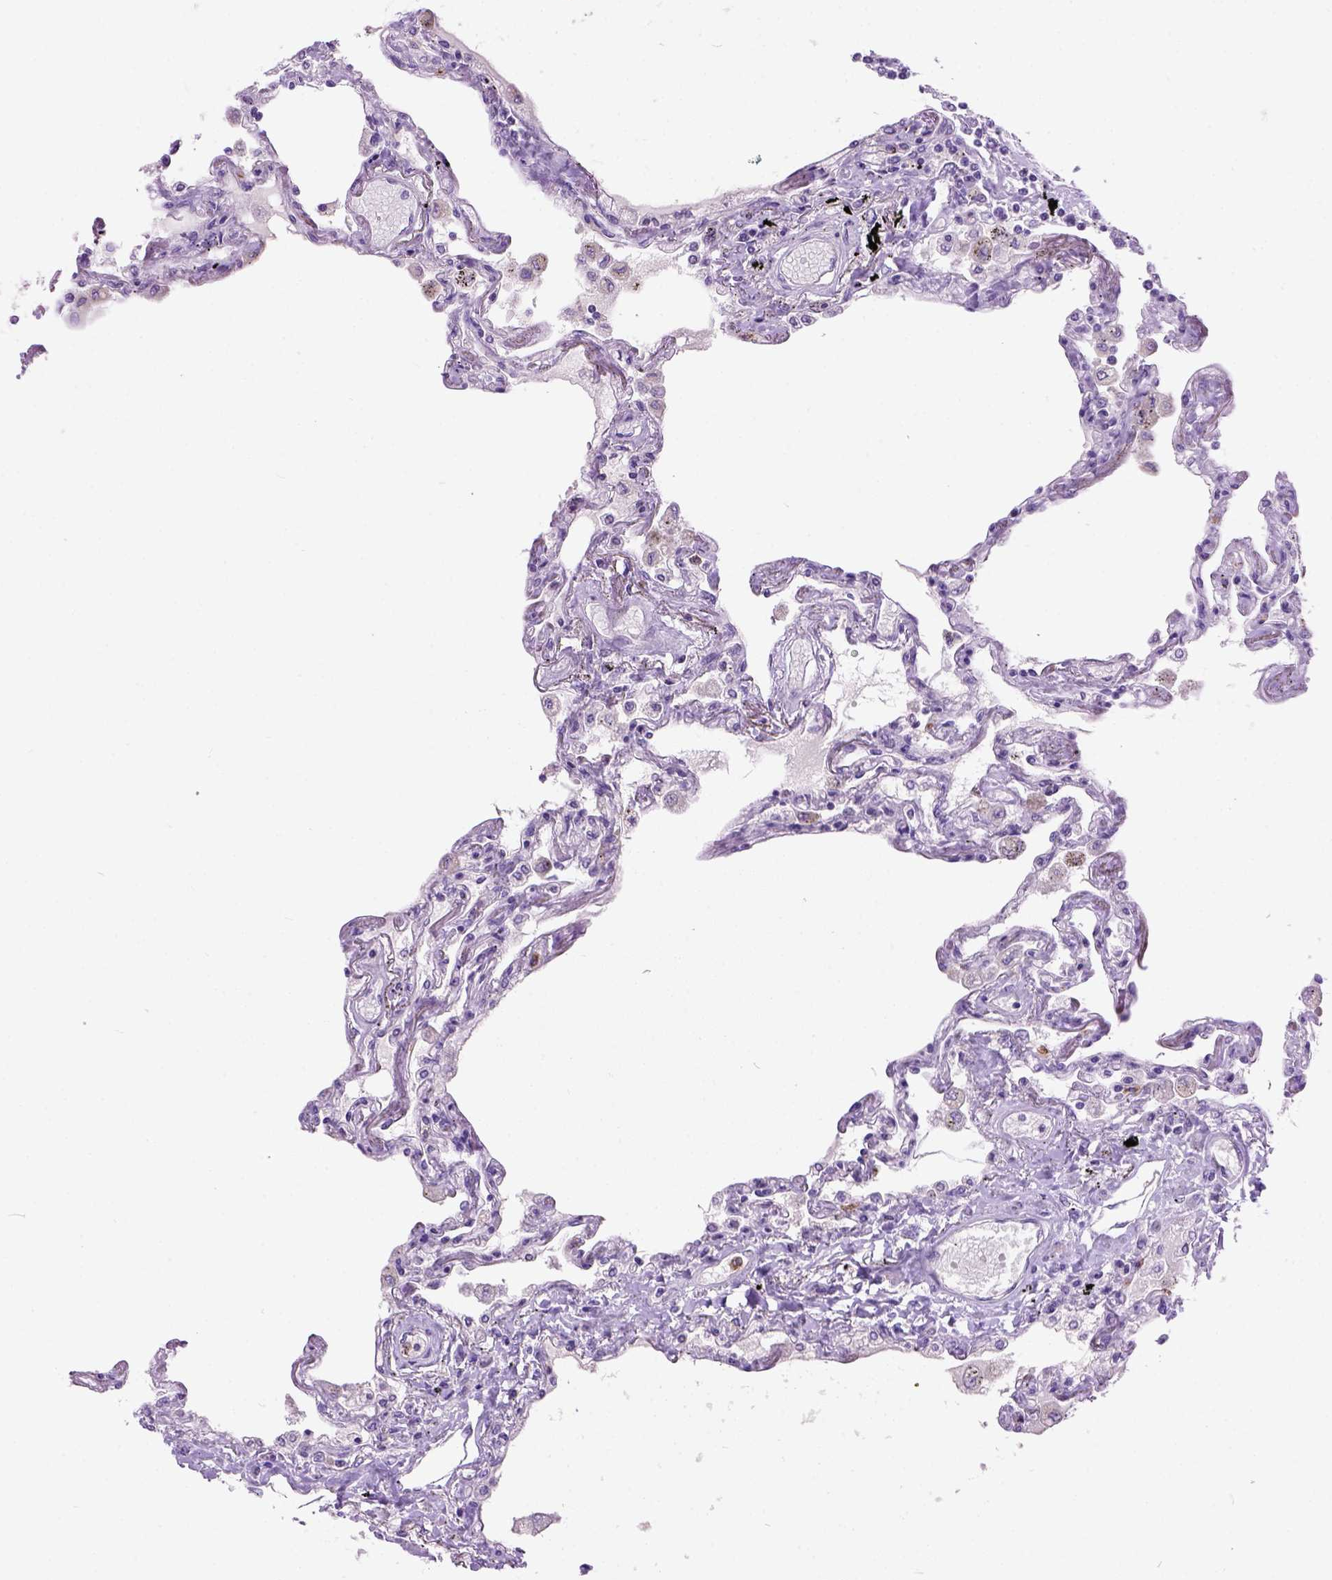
{"staining": {"intensity": "negative", "quantity": "none", "location": "none"}, "tissue": "lung", "cell_type": "Alveolar cells", "image_type": "normal", "snomed": [{"axis": "morphology", "description": "Normal tissue, NOS"}, {"axis": "morphology", "description": "Adenocarcinoma, NOS"}, {"axis": "topography", "description": "Cartilage tissue"}, {"axis": "topography", "description": "Lung"}], "caption": "IHC of benign lung exhibits no expression in alveolar cells. Brightfield microscopy of immunohistochemistry (IHC) stained with DAB (3,3'-diaminobenzidine) (brown) and hematoxylin (blue), captured at high magnification.", "gene": "MAPT", "patient": {"sex": "female", "age": 67}}